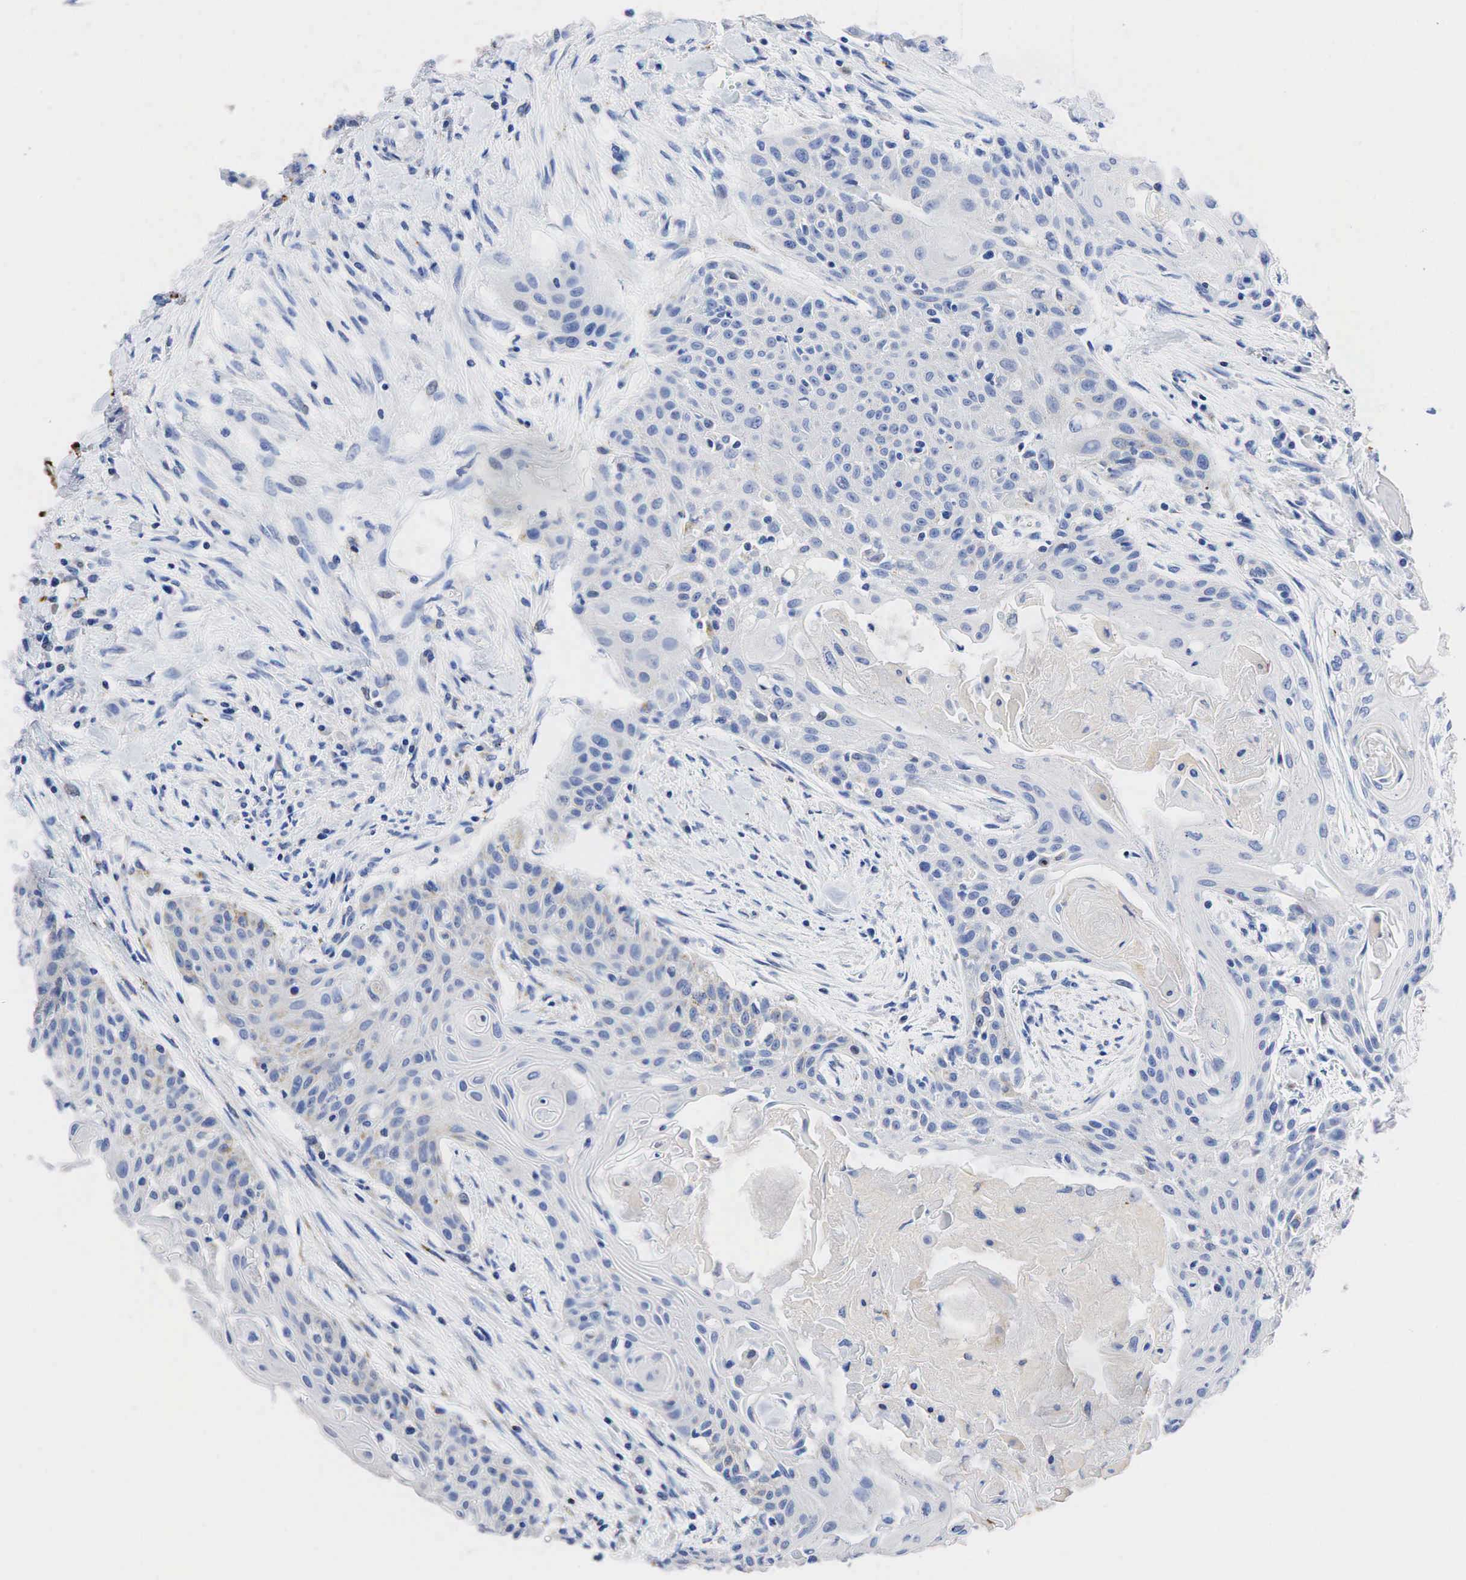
{"staining": {"intensity": "negative", "quantity": "none", "location": "none"}, "tissue": "head and neck cancer", "cell_type": "Tumor cells", "image_type": "cancer", "snomed": [{"axis": "morphology", "description": "Squamous cell carcinoma, NOS"}, {"axis": "morphology", "description": "Squamous cell carcinoma, metastatic, NOS"}, {"axis": "topography", "description": "Lymph node"}, {"axis": "topography", "description": "Salivary gland"}, {"axis": "topography", "description": "Head-Neck"}], "caption": "Tumor cells are negative for brown protein staining in squamous cell carcinoma (head and neck). (Stains: DAB IHC with hematoxylin counter stain, Microscopy: brightfield microscopy at high magnification).", "gene": "SYP", "patient": {"sex": "female", "age": 74}}